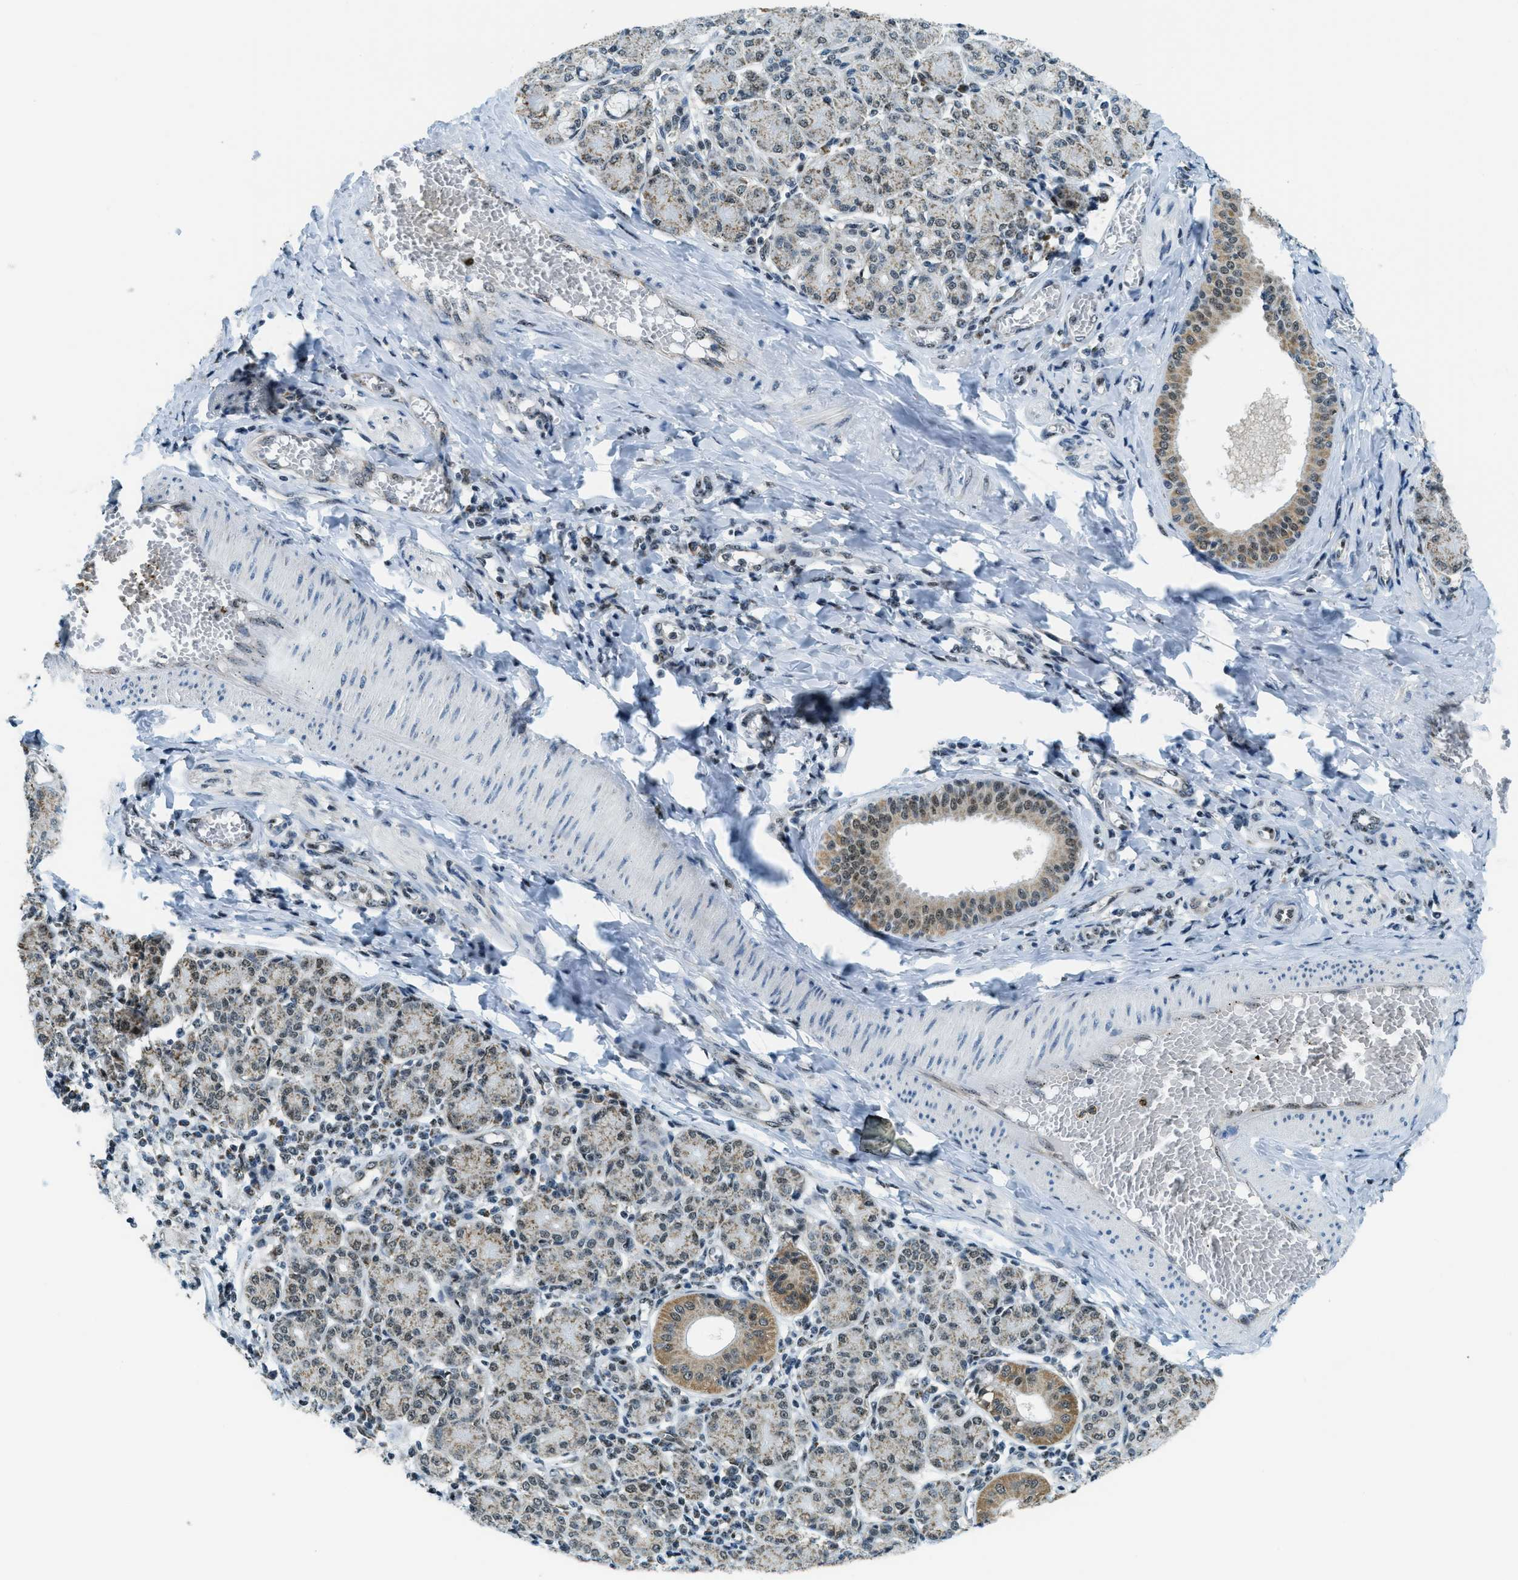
{"staining": {"intensity": "strong", "quantity": ">75%", "location": "cytoplasmic/membranous,nuclear"}, "tissue": "salivary gland", "cell_type": "Glandular cells", "image_type": "normal", "snomed": [{"axis": "morphology", "description": "Normal tissue, NOS"}, {"axis": "morphology", "description": "Inflammation, NOS"}, {"axis": "topography", "description": "Lymph node"}, {"axis": "topography", "description": "Salivary gland"}], "caption": "A photomicrograph of human salivary gland stained for a protein demonstrates strong cytoplasmic/membranous,nuclear brown staining in glandular cells. The staining was performed using DAB to visualize the protein expression in brown, while the nuclei were stained in blue with hematoxylin (Magnification: 20x).", "gene": "SP100", "patient": {"sex": "male", "age": 3}}